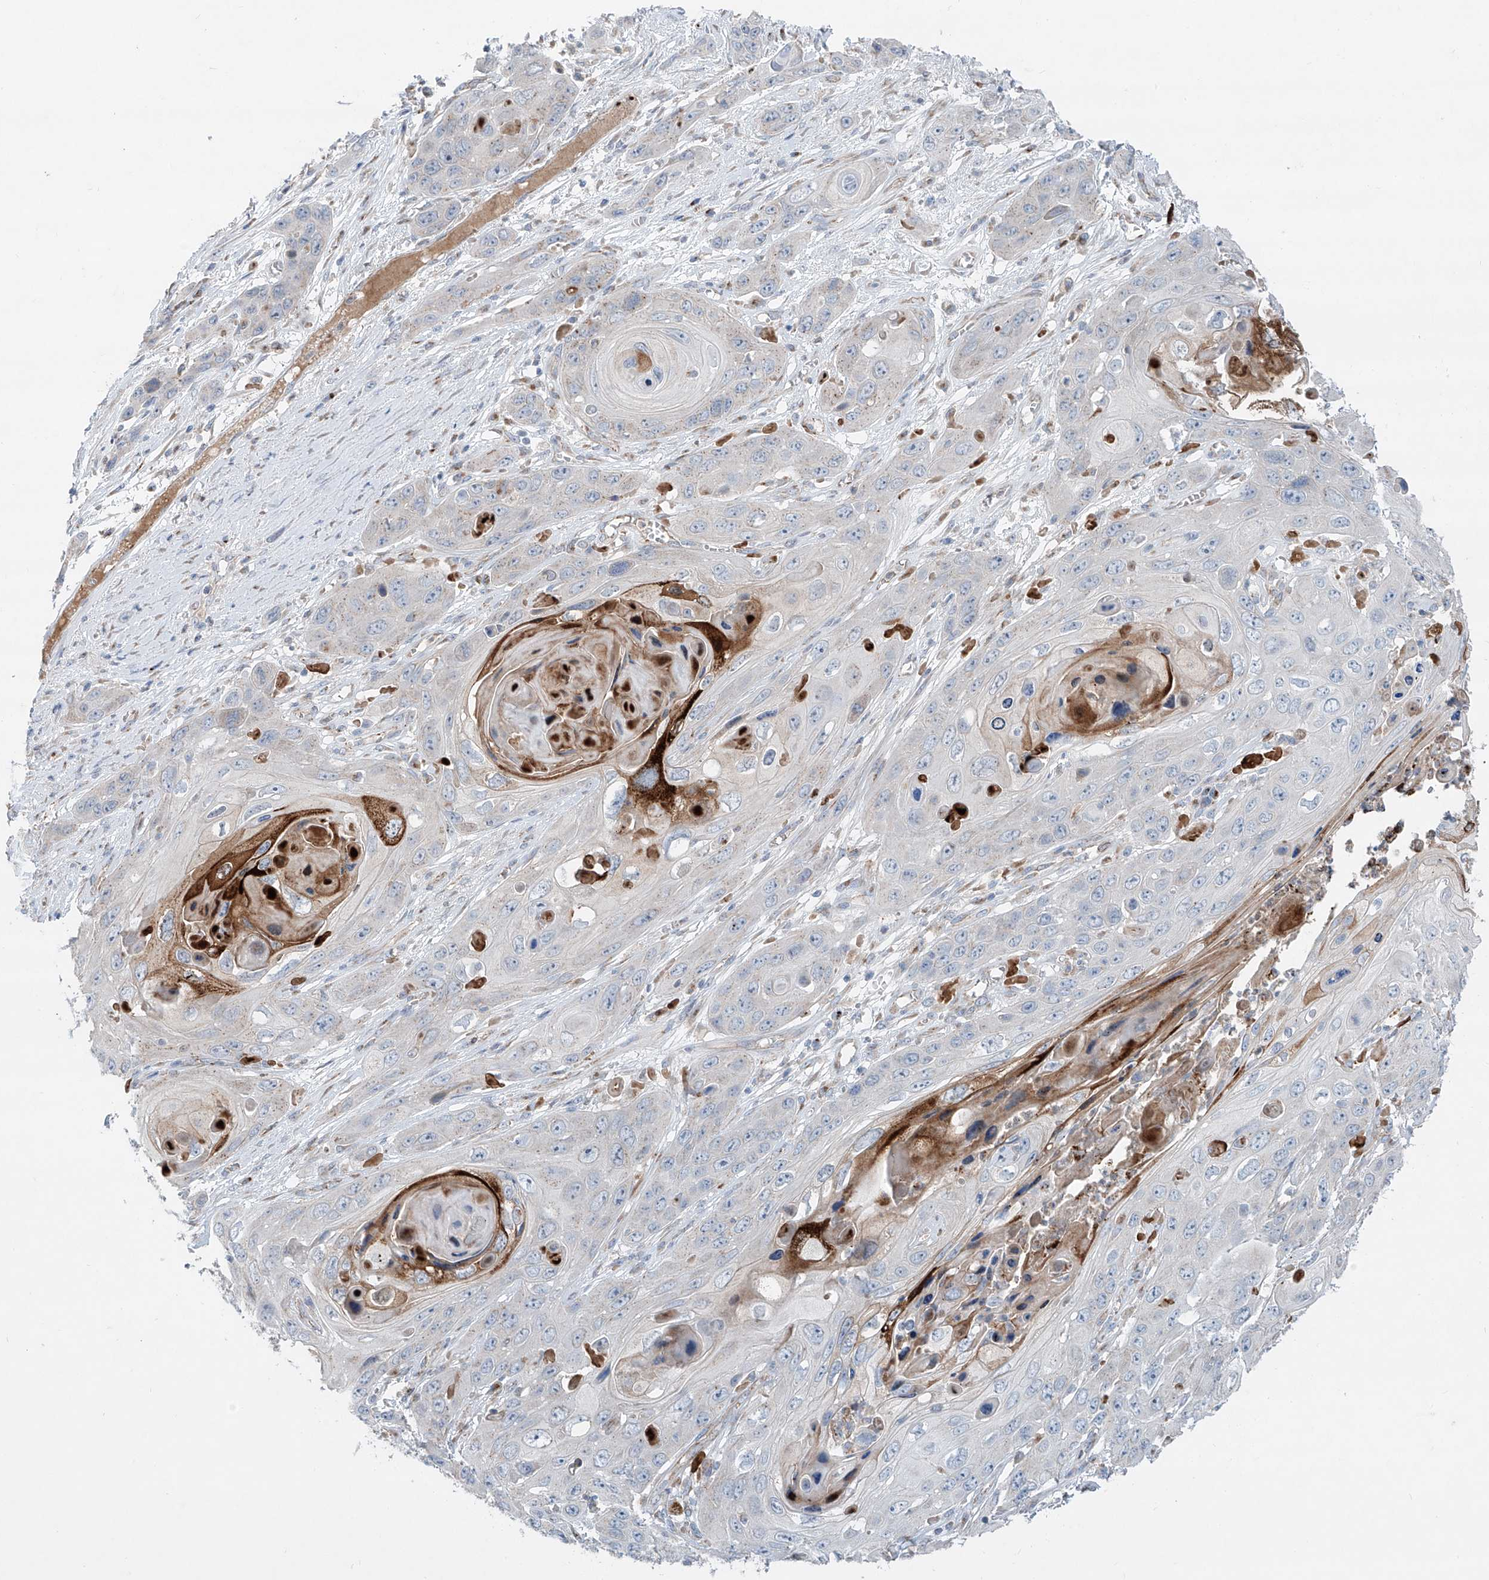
{"staining": {"intensity": "moderate", "quantity": "<25%", "location": "cytoplasmic/membranous,nuclear"}, "tissue": "skin cancer", "cell_type": "Tumor cells", "image_type": "cancer", "snomed": [{"axis": "morphology", "description": "Squamous cell carcinoma, NOS"}, {"axis": "topography", "description": "Skin"}], "caption": "Immunohistochemistry (DAB) staining of squamous cell carcinoma (skin) displays moderate cytoplasmic/membranous and nuclear protein positivity in about <25% of tumor cells.", "gene": "CDH5", "patient": {"sex": "male", "age": 55}}